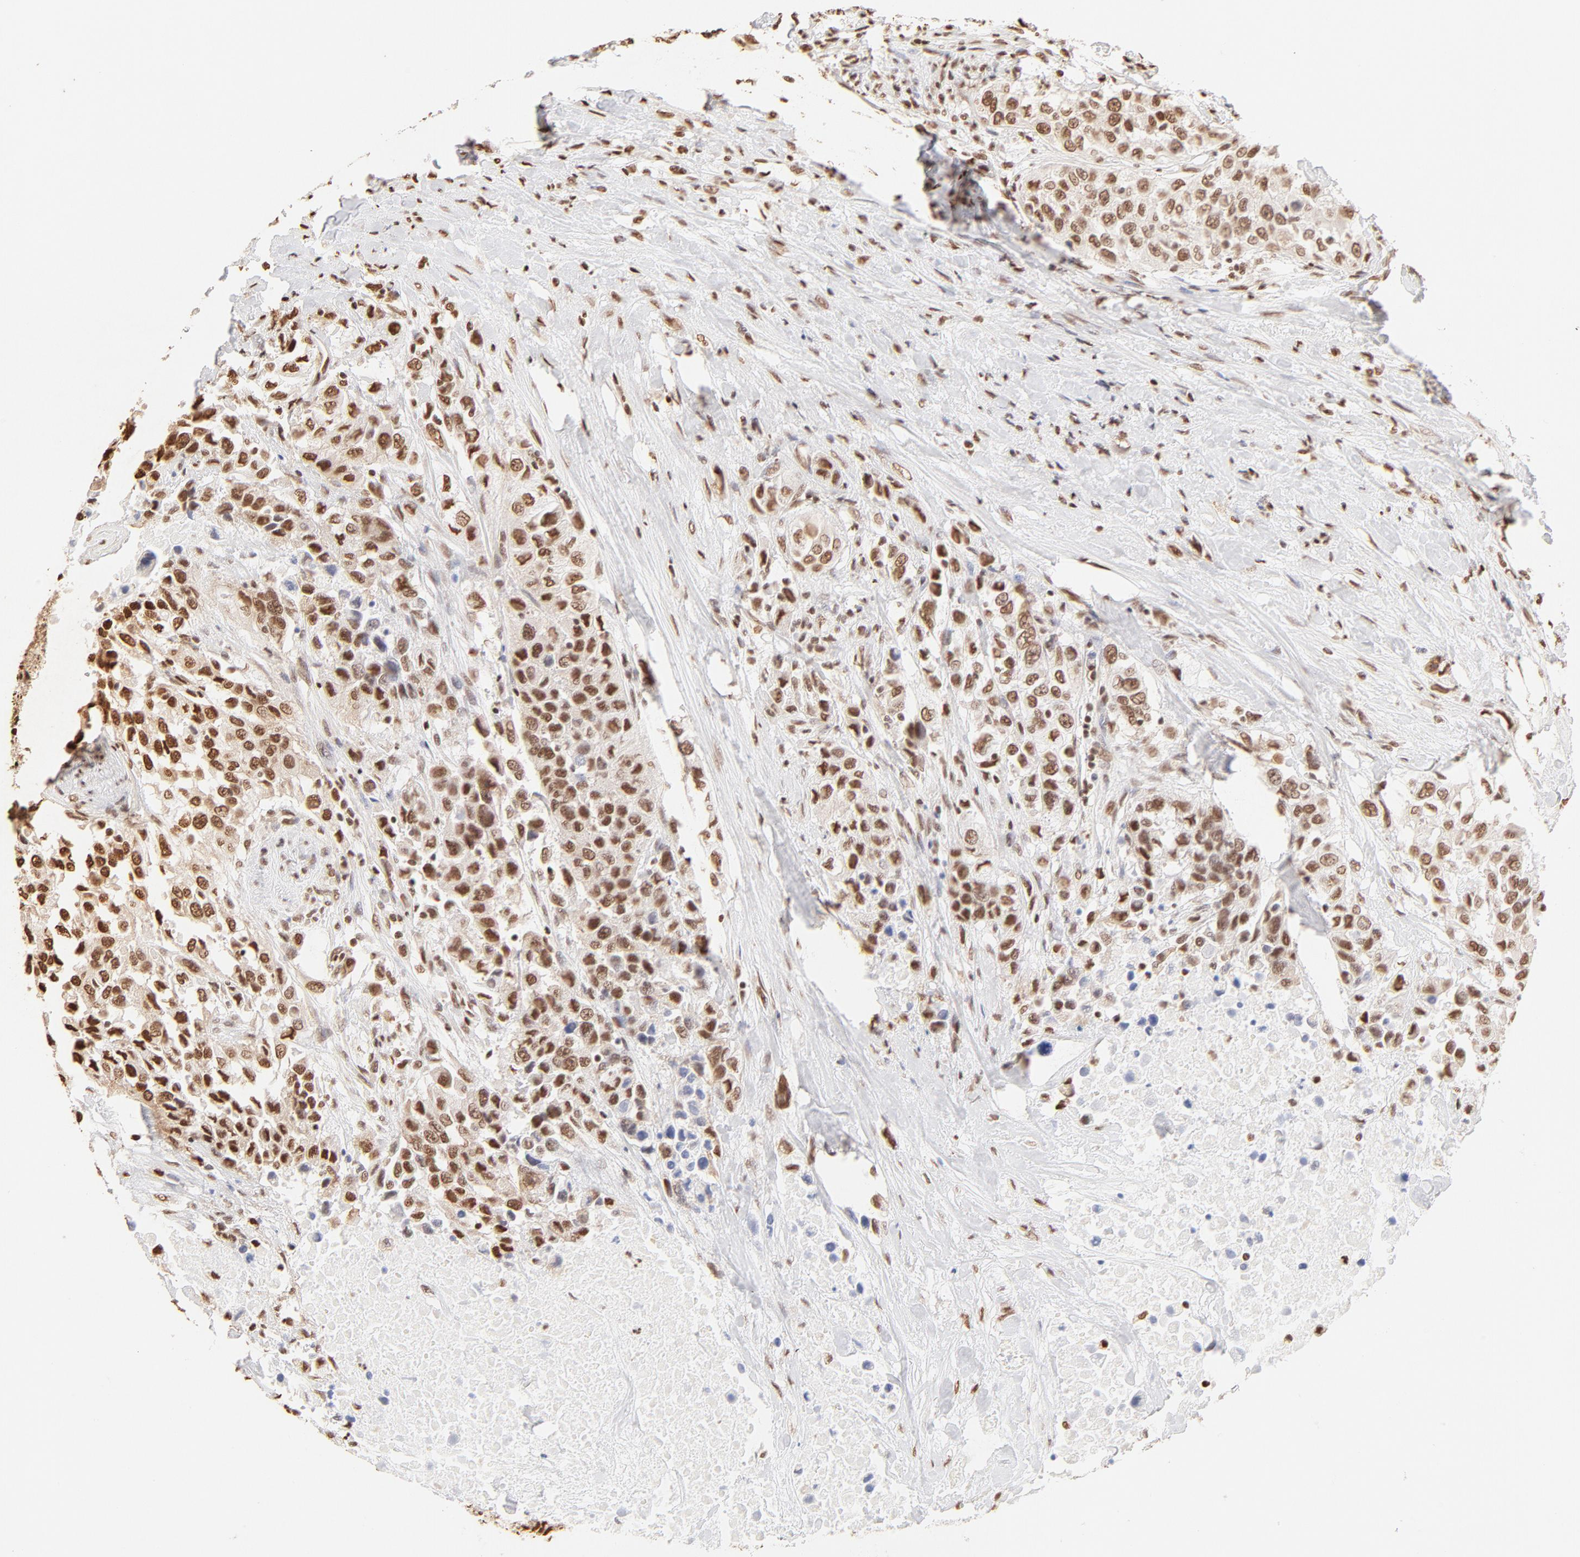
{"staining": {"intensity": "strong", "quantity": ">75%", "location": "cytoplasmic/membranous,nuclear"}, "tissue": "urothelial cancer", "cell_type": "Tumor cells", "image_type": "cancer", "snomed": [{"axis": "morphology", "description": "Urothelial carcinoma, High grade"}, {"axis": "topography", "description": "Urinary bladder"}], "caption": "High-power microscopy captured an immunohistochemistry (IHC) photomicrograph of urothelial cancer, revealing strong cytoplasmic/membranous and nuclear staining in about >75% of tumor cells. (Stains: DAB in brown, nuclei in blue, Microscopy: brightfield microscopy at high magnification).", "gene": "ZNF540", "patient": {"sex": "female", "age": 80}}